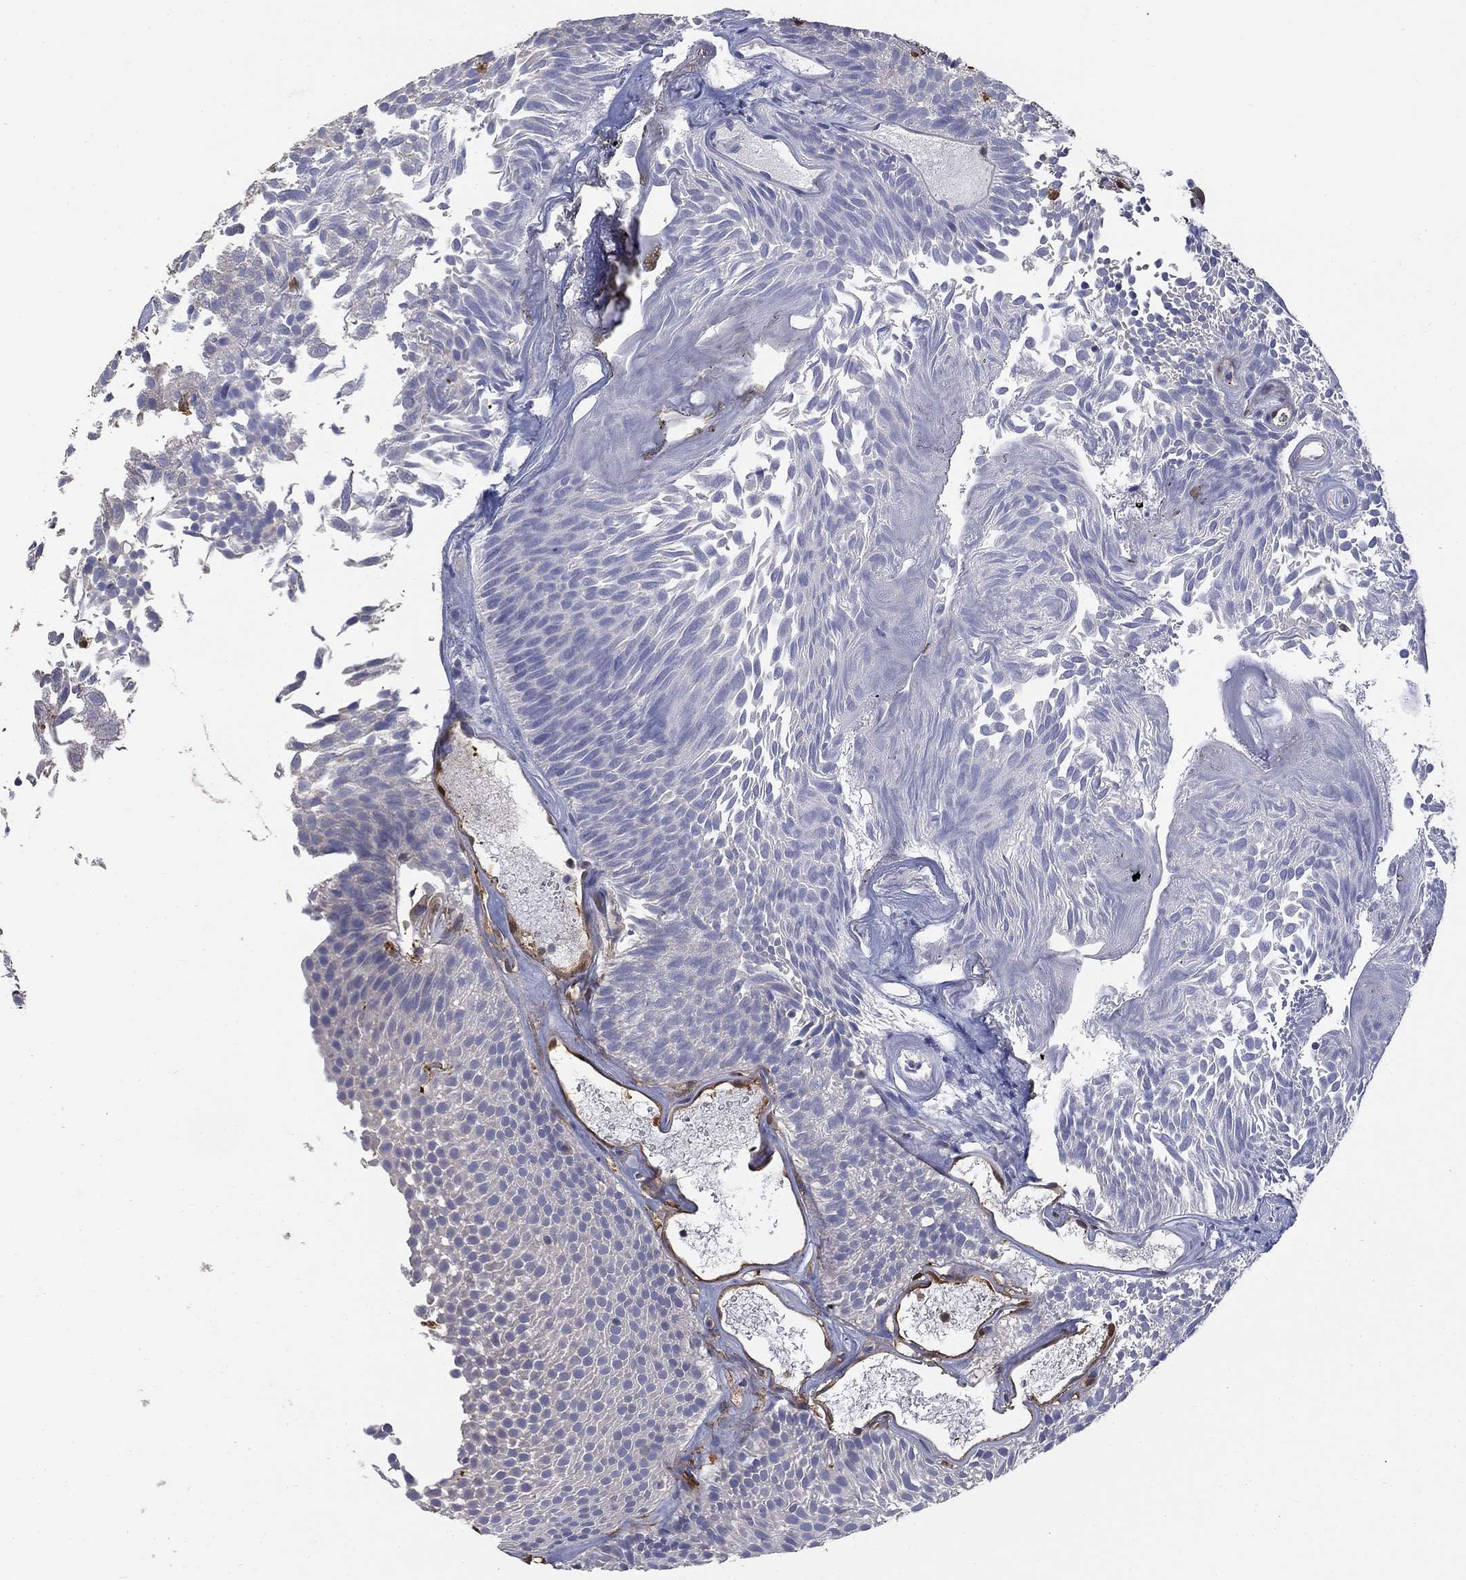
{"staining": {"intensity": "negative", "quantity": "none", "location": "none"}, "tissue": "urothelial cancer", "cell_type": "Tumor cells", "image_type": "cancer", "snomed": [{"axis": "morphology", "description": "Urothelial carcinoma, Low grade"}, {"axis": "topography", "description": "Urinary bladder"}], "caption": "An immunohistochemistry photomicrograph of urothelial carcinoma (low-grade) is shown. There is no staining in tumor cells of urothelial carcinoma (low-grade). (DAB (3,3'-diaminobenzidine) immunohistochemistry (IHC), high magnification).", "gene": "DPYSL2", "patient": {"sex": "male", "age": 52}}